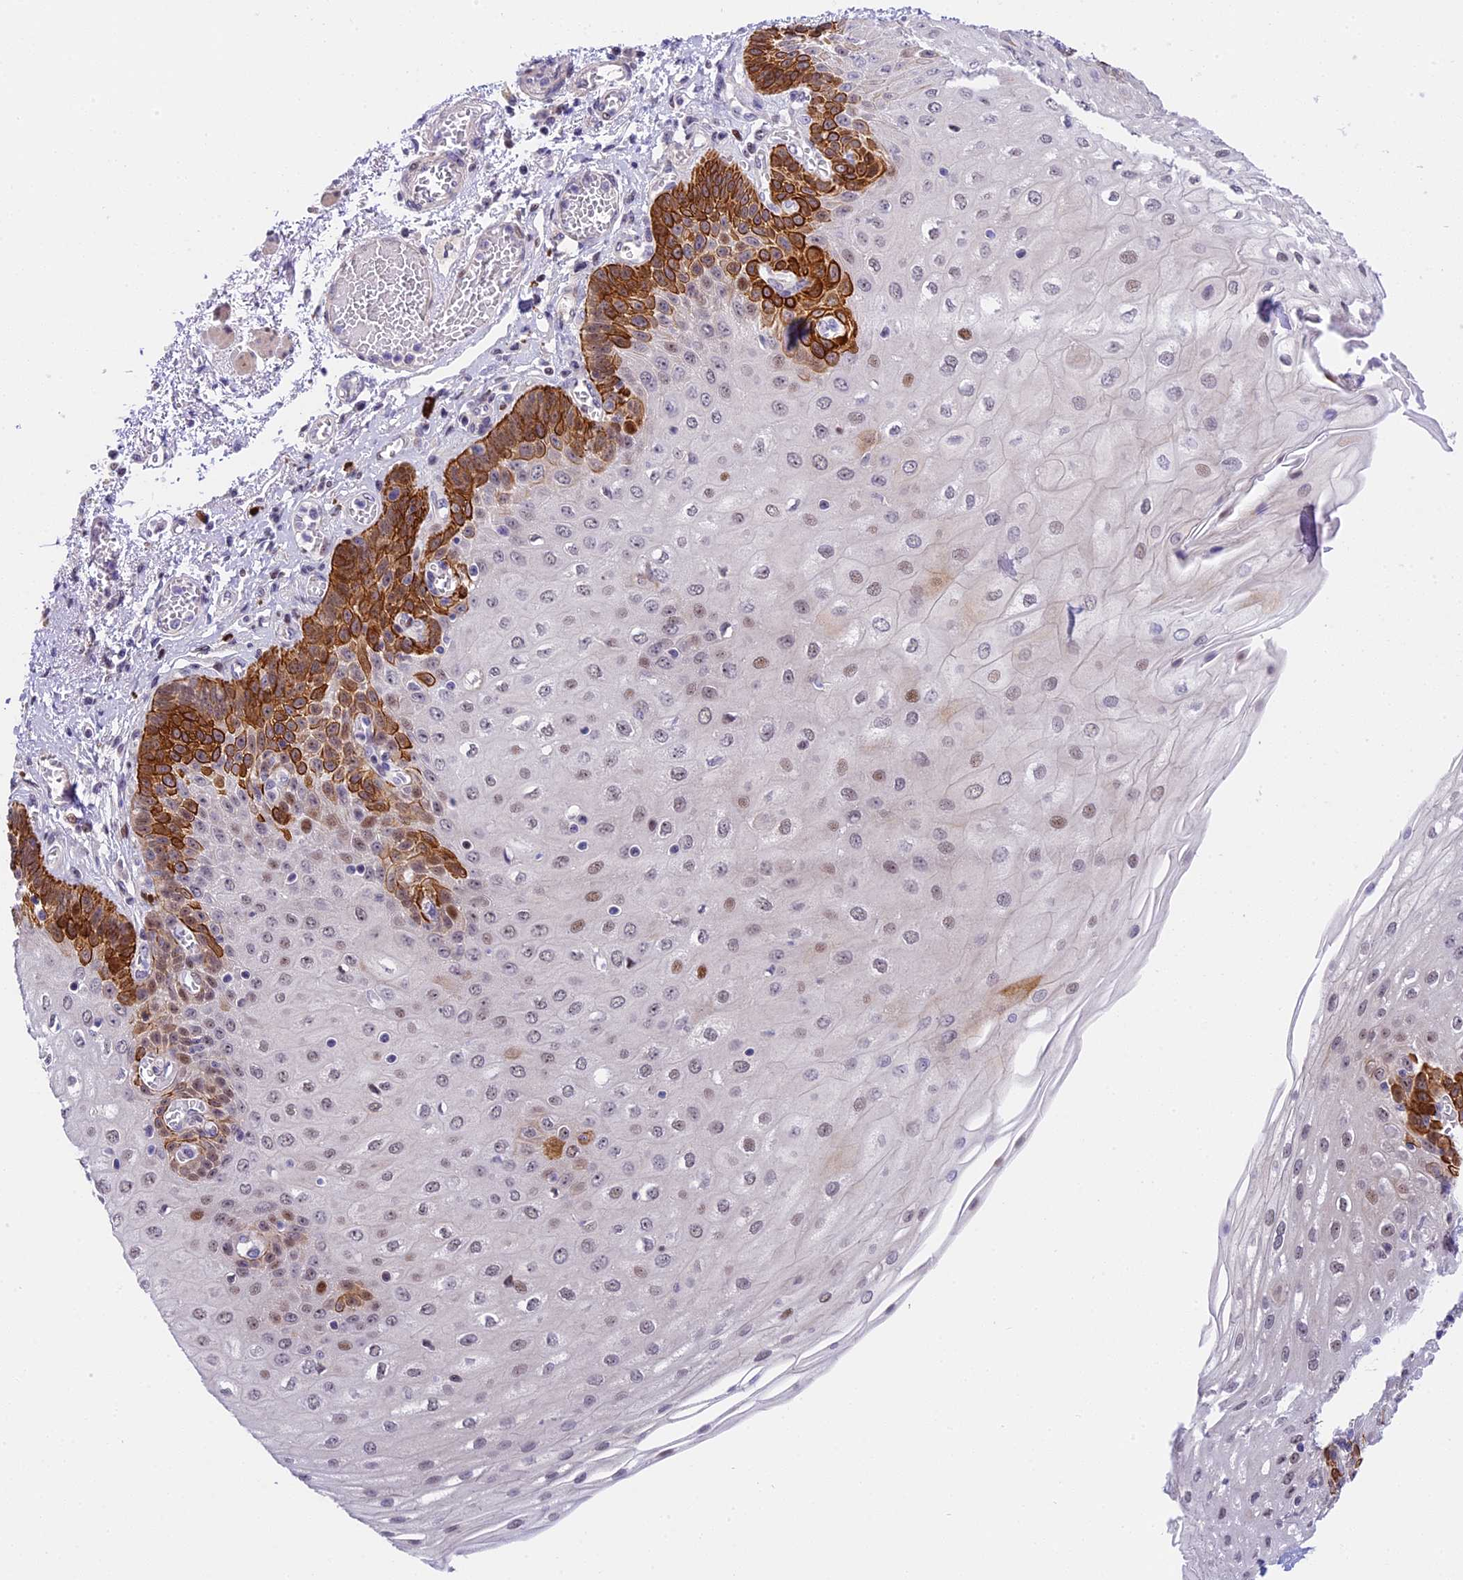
{"staining": {"intensity": "strong", "quantity": "25%-75%", "location": "cytoplasmic/membranous,nuclear"}, "tissue": "esophagus", "cell_type": "Squamous epithelial cells", "image_type": "normal", "snomed": [{"axis": "morphology", "description": "Normal tissue, NOS"}, {"axis": "topography", "description": "Esophagus"}], "caption": "High-power microscopy captured an immunohistochemistry (IHC) histopathology image of unremarkable esophagus, revealing strong cytoplasmic/membranous,nuclear positivity in about 25%-75% of squamous epithelial cells.", "gene": "MIDN", "patient": {"sex": "male", "age": 81}}